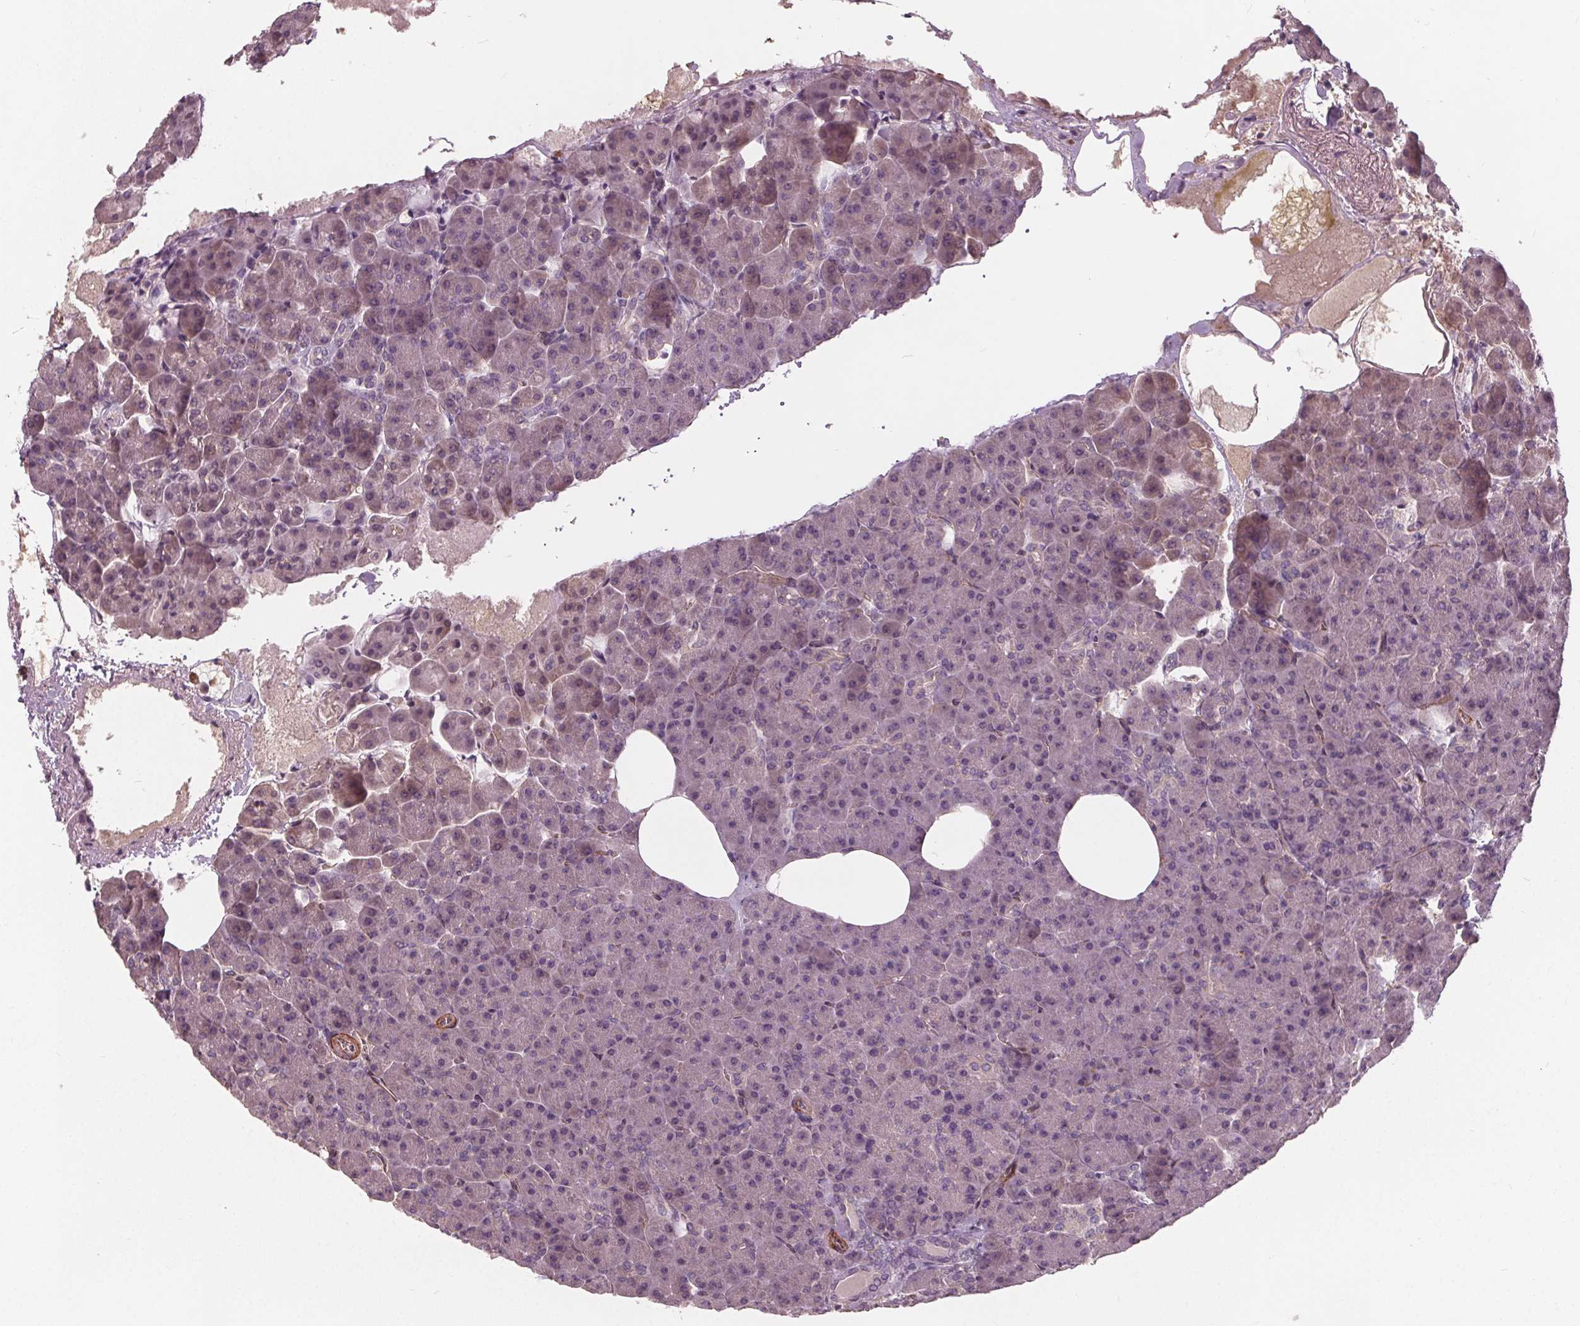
{"staining": {"intensity": "negative", "quantity": "none", "location": "none"}, "tissue": "pancreas", "cell_type": "Exocrine glandular cells", "image_type": "normal", "snomed": [{"axis": "morphology", "description": "Normal tissue, NOS"}, {"axis": "topography", "description": "Pancreas"}], "caption": "Immunohistochemistry (IHC) histopathology image of normal pancreas: pancreas stained with DAB displays no significant protein staining in exocrine glandular cells. (Immunohistochemistry, brightfield microscopy, high magnification).", "gene": "PDGFD", "patient": {"sex": "female", "age": 74}}